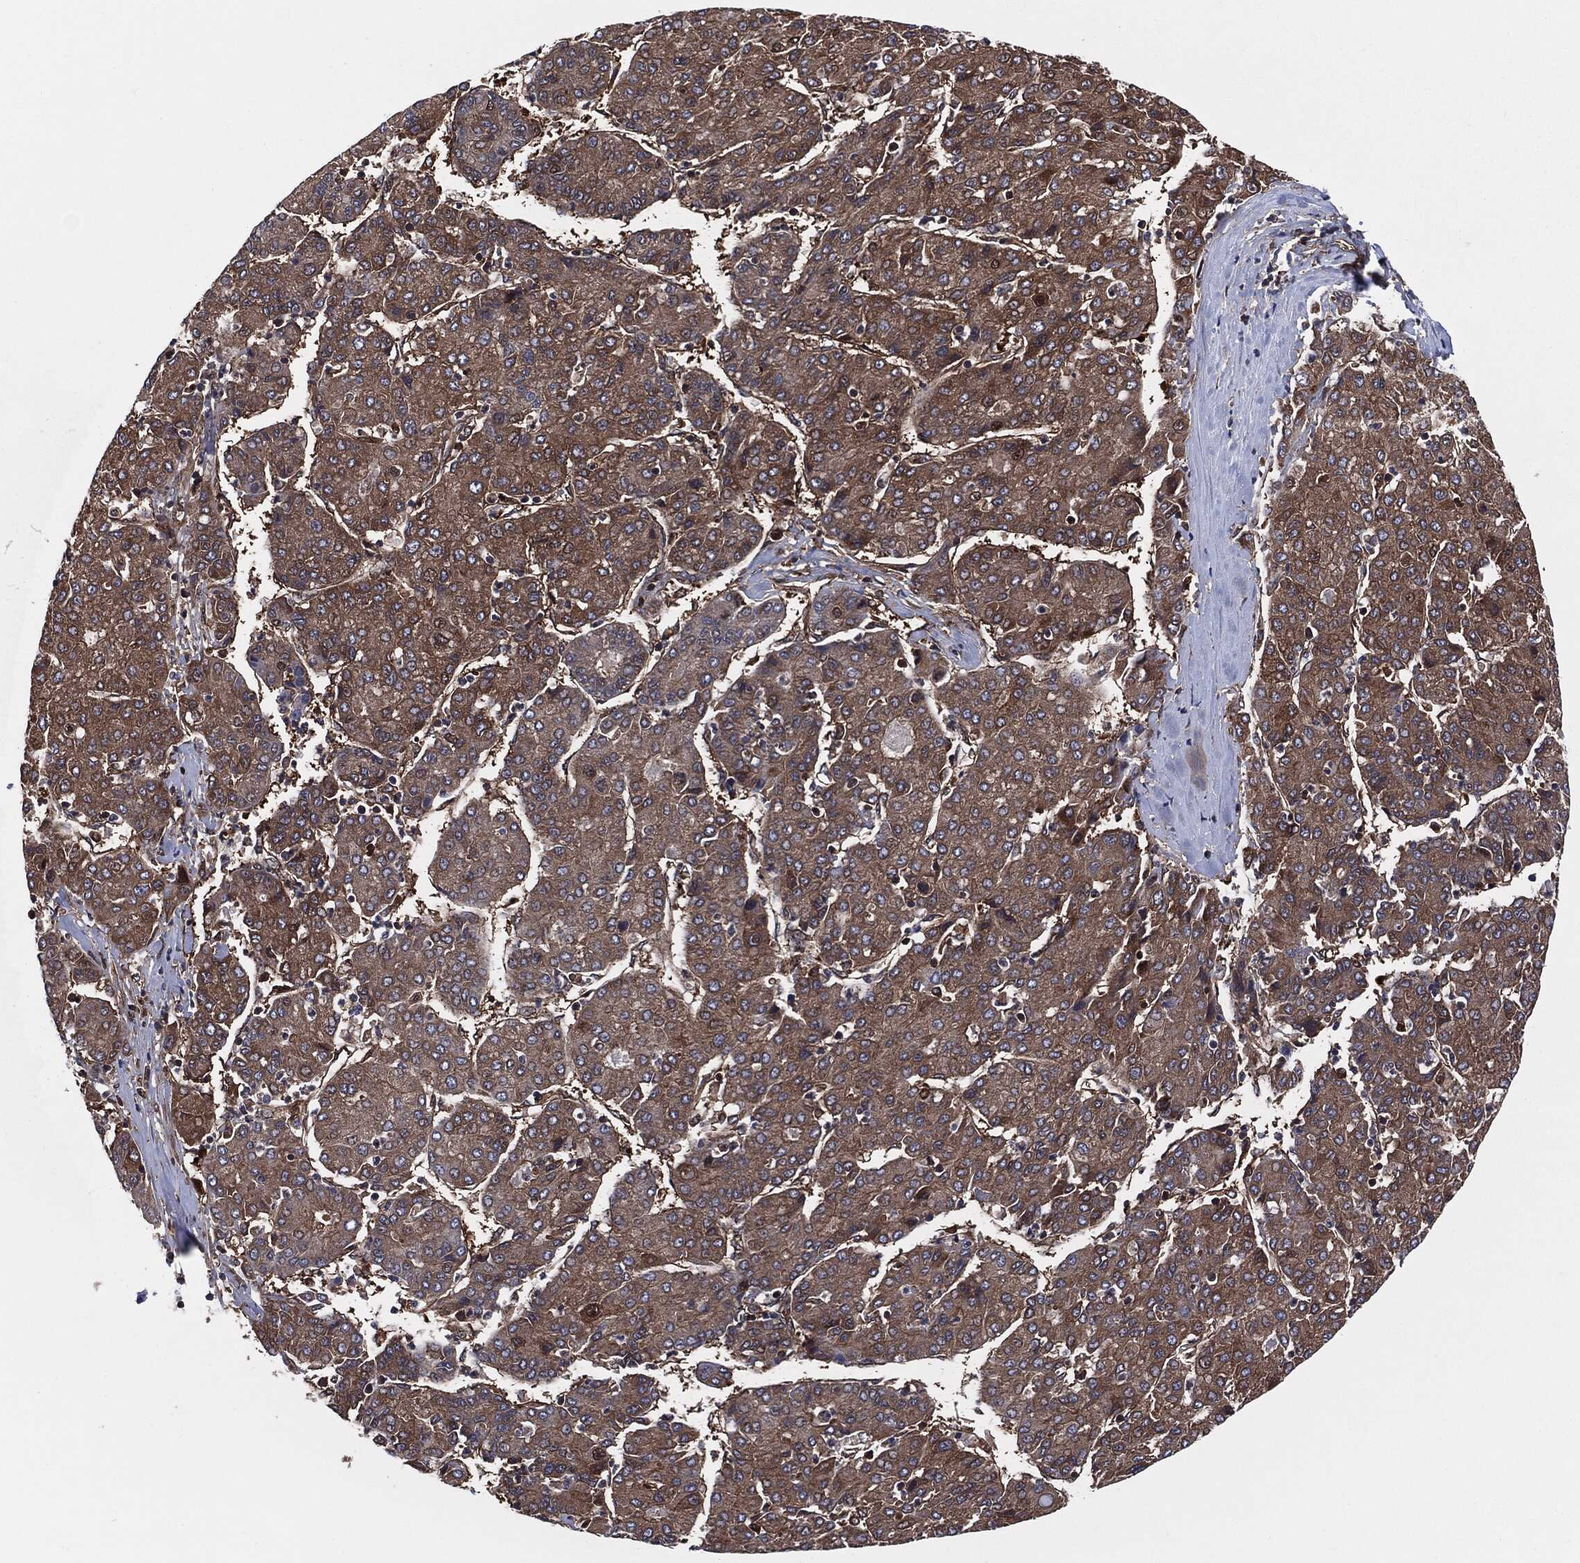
{"staining": {"intensity": "strong", "quantity": "25%-75%", "location": "cytoplasmic/membranous"}, "tissue": "liver cancer", "cell_type": "Tumor cells", "image_type": "cancer", "snomed": [{"axis": "morphology", "description": "Carcinoma, Hepatocellular, NOS"}, {"axis": "topography", "description": "Liver"}], "caption": "A photomicrograph showing strong cytoplasmic/membranous expression in about 25%-75% of tumor cells in hepatocellular carcinoma (liver), as visualized by brown immunohistochemical staining.", "gene": "XPNPEP1", "patient": {"sex": "male", "age": 65}}